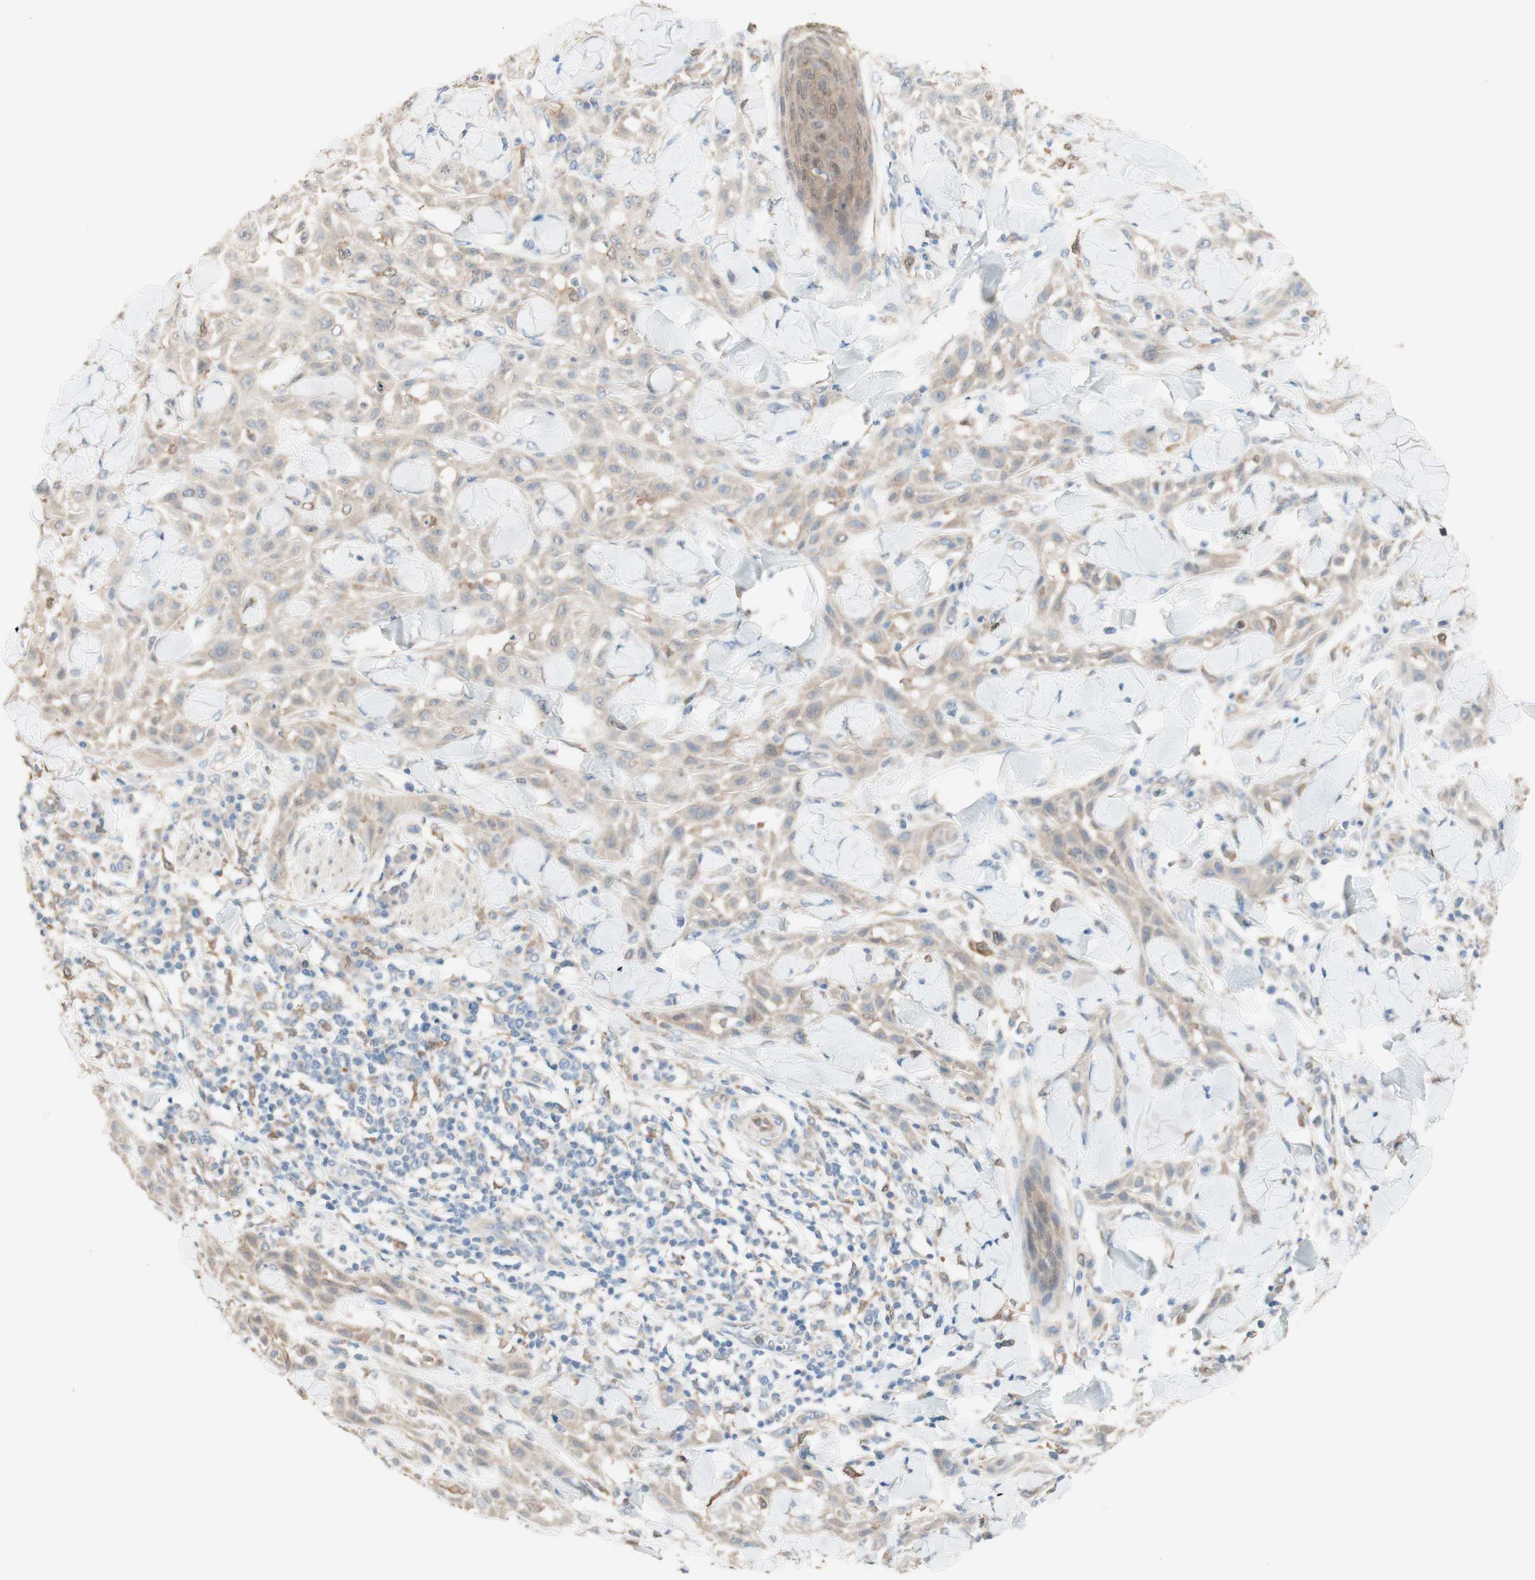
{"staining": {"intensity": "weak", "quantity": ">75%", "location": "cytoplasmic/membranous"}, "tissue": "skin cancer", "cell_type": "Tumor cells", "image_type": "cancer", "snomed": [{"axis": "morphology", "description": "Squamous cell carcinoma, NOS"}, {"axis": "topography", "description": "Skin"}], "caption": "Brown immunohistochemical staining in skin squamous cell carcinoma reveals weak cytoplasmic/membranous staining in about >75% of tumor cells.", "gene": "COMT", "patient": {"sex": "male", "age": 24}}